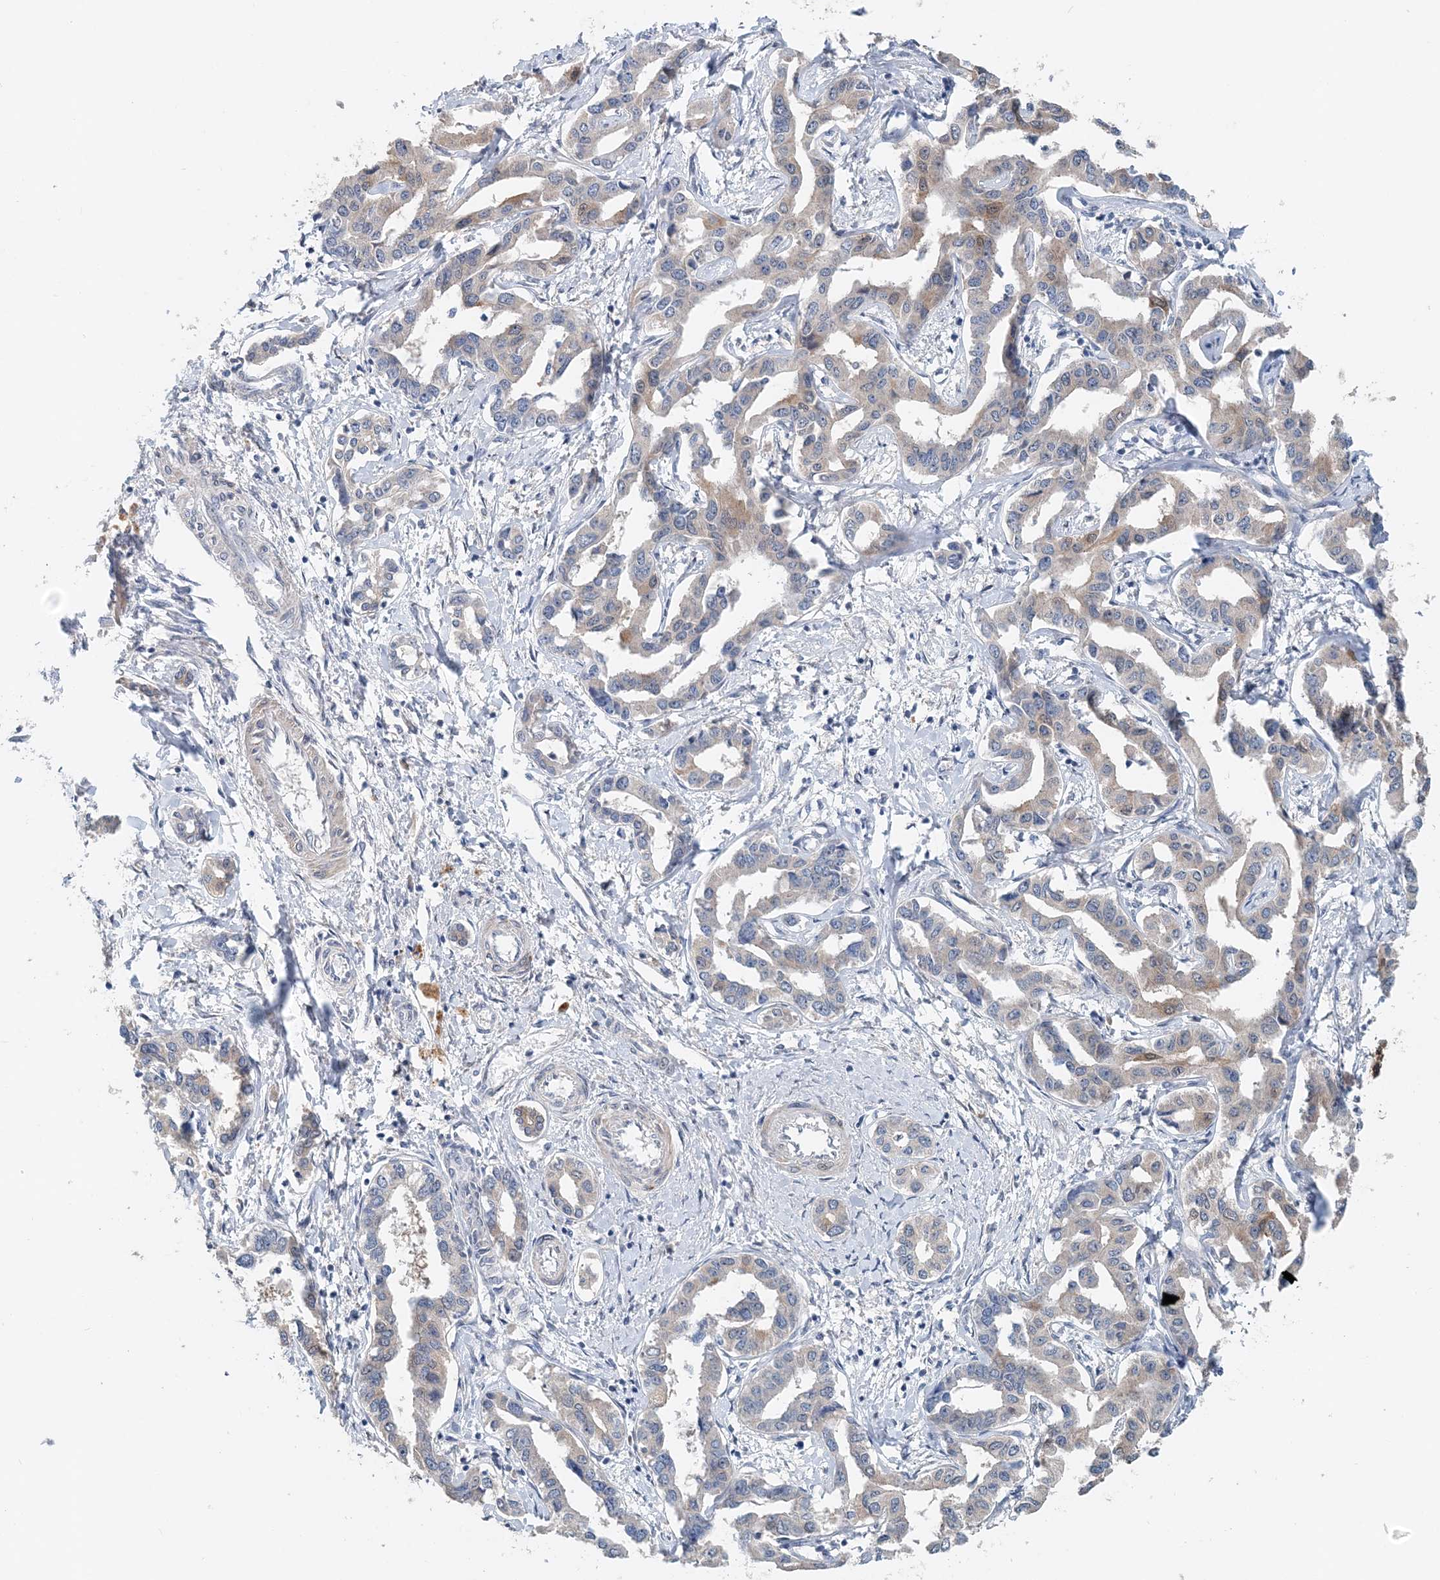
{"staining": {"intensity": "weak", "quantity": "25%-75%", "location": "cytoplasmic/membranous"}, "tissue": "liver cancer", "cell_type": "Tumor cells", "image_type": "cancer", "snomed": [{"axis": "morphology", "description": "Cholangiocarcinoma"}, {"axis": "topography", "description": "Liver"}], "caption": "IHC photomicrograph of neoplastic tissue: human liver cancer stained using immunohistochemistry (IHC) reveals low levels of weak protein expression localized specifically in the cytoplasmic/membranous of tumor cells, appearing as a cytoplasmic/membranous brown color.", "gene": "PFN2", "patient": {"sex": "male", "age": 59}}